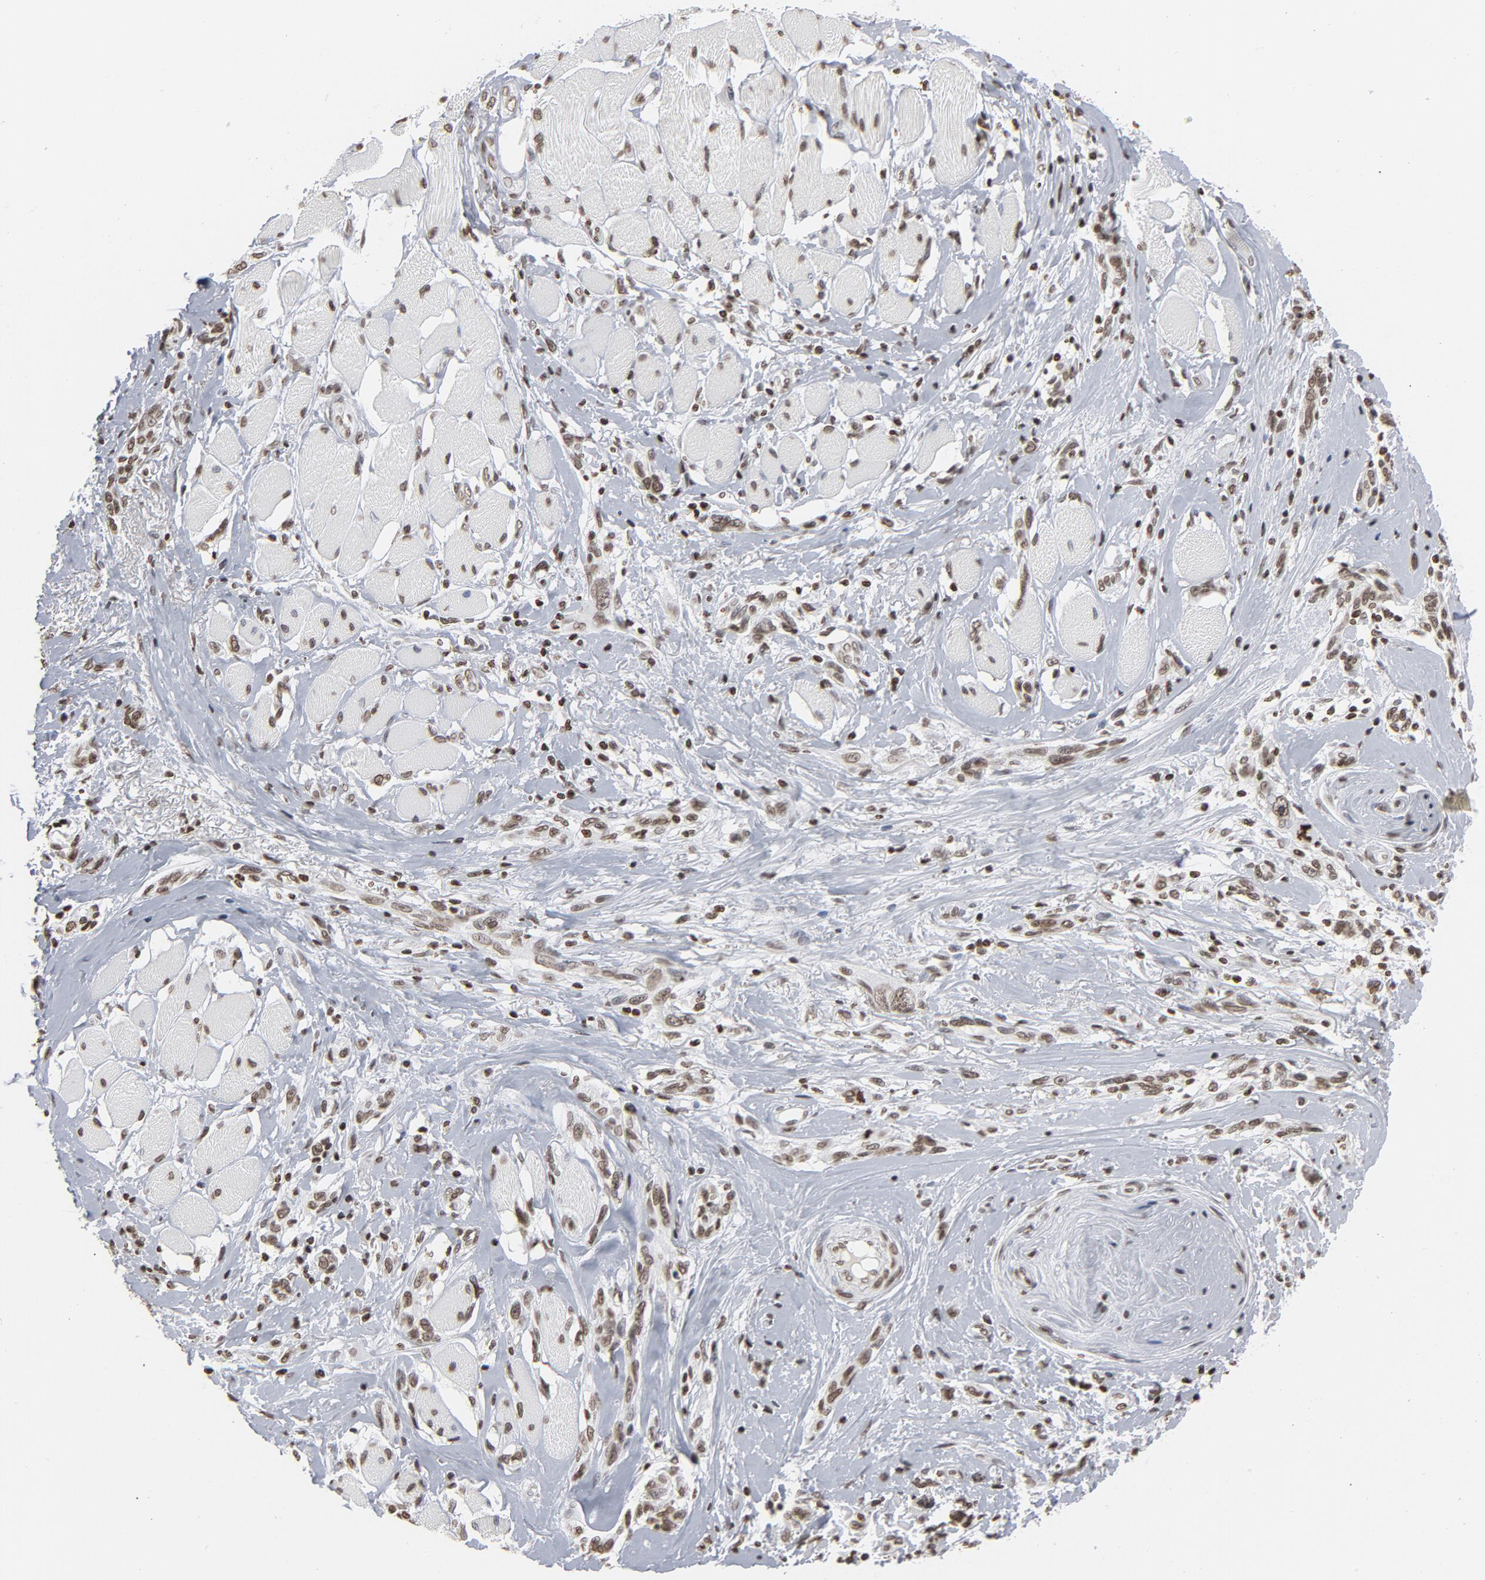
{"staining": {"intensity": "weak", "quantity": ">75%", "location": "nuclear"}, "tissue": "melanoma", "cell_type": "Tumor cells", "image_type": "cancer", "snomed": [{"axis": "morphology", "description": "Malignant melanoma, NOS"}, {"axis": "topography", "description": "Skin"}], "caption": "Protein analysis of malignant melanoma tissue demonstrates weak nuclear expression in about >75% of tumor cells.", "gene": "H2AC12", "patient": {"sex": "male", "age": 91}}